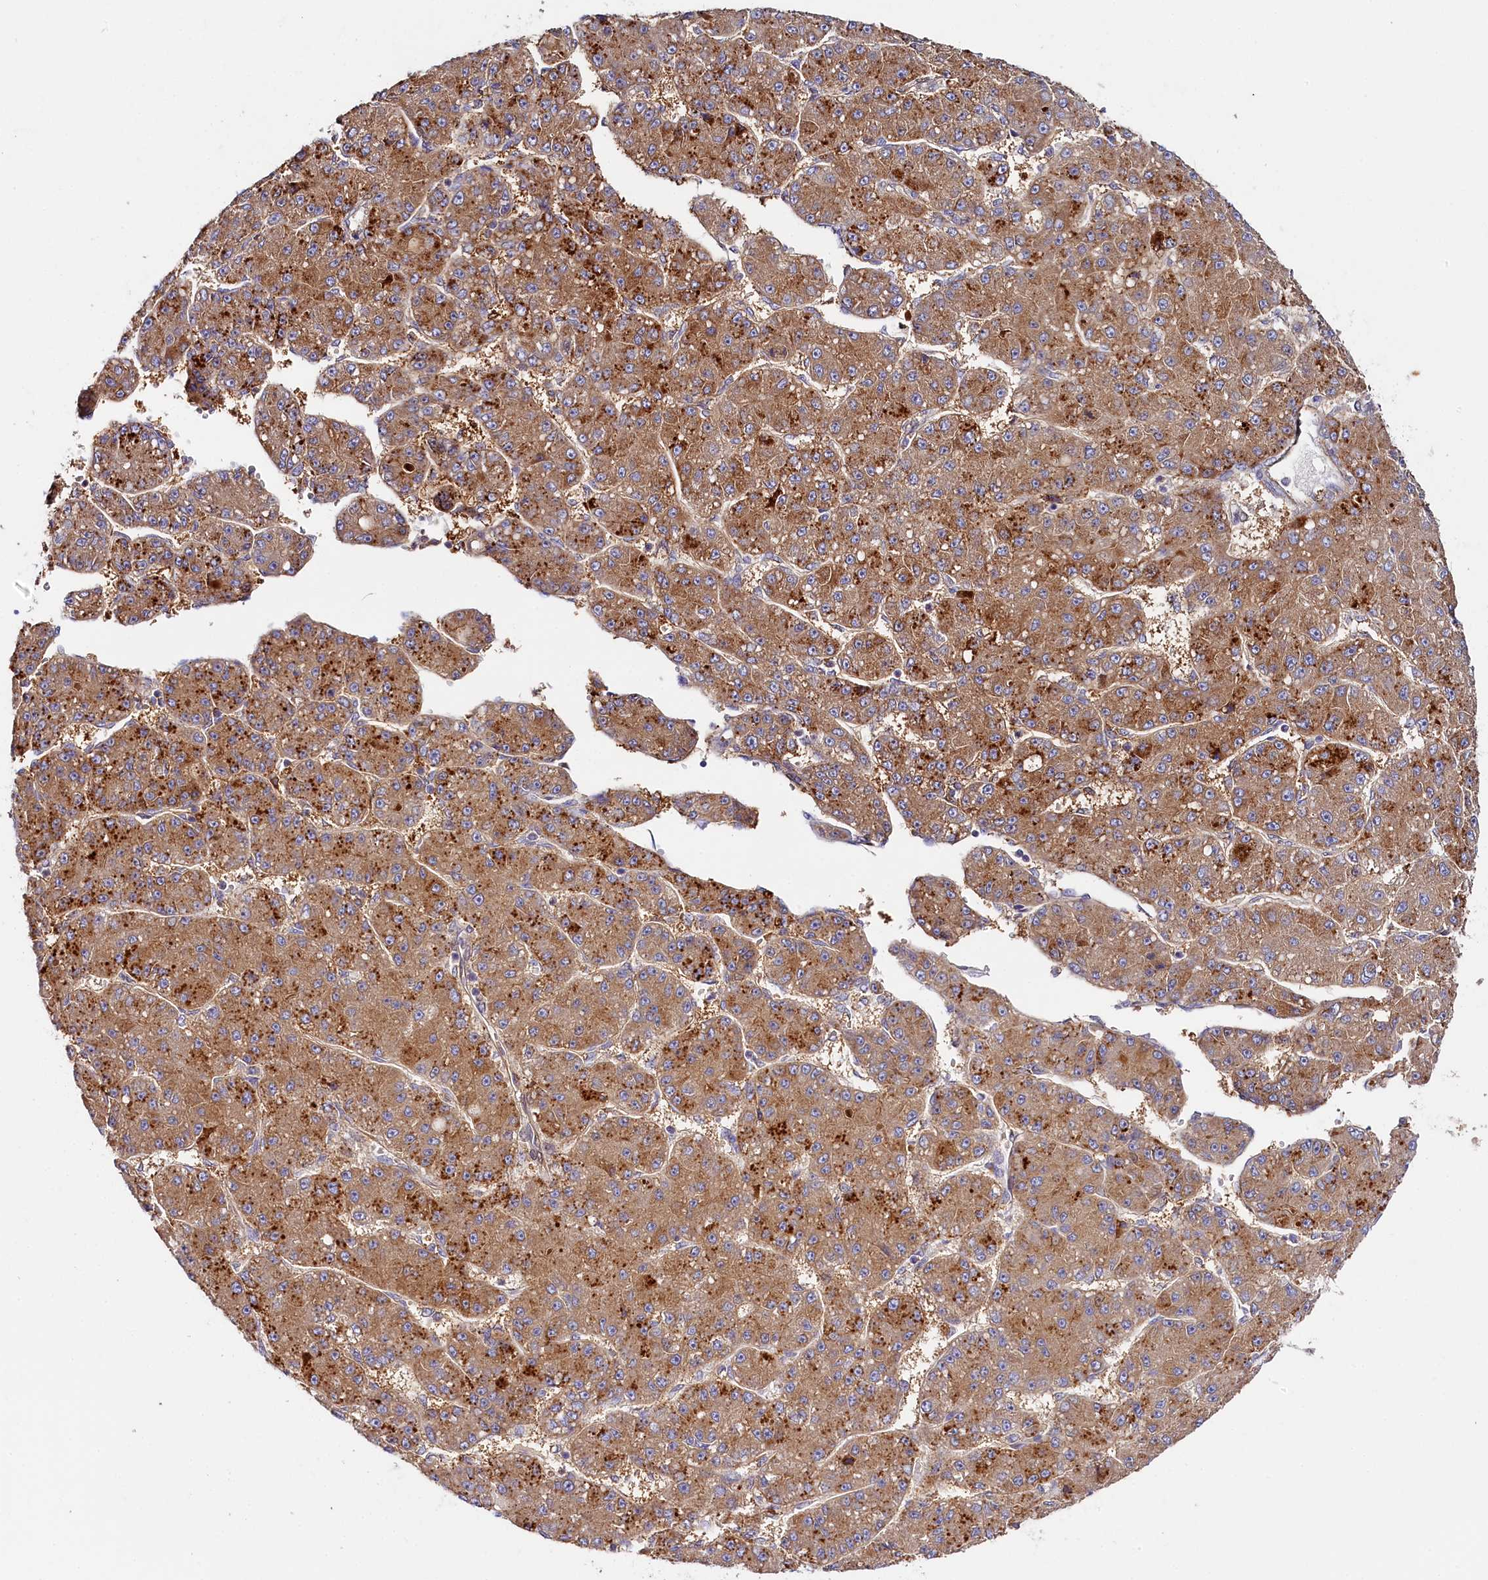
{"staining": {"intensity": "moderate", "quantity": ">75%", "location": "cytoplasmic/membranous"}, "tissue": "liver cancer", "cell_type": "Tumor cells", "image_type": "cancer", "snomed": [{"axis": "morphology", "description": "Carcinoma, Hepatocellular, NOS"}, {"axis": "topography", "description": "Liver"}], "caption": "Hepatocellular carcinoma (liver) was stained to show a protein in brown. There is medium levels of moderate cytoplasmic/membranous positivity in approximately >75% of tumor cells.", "gene": "KATNB1", "patient": {"sex": "male", "age": 67}}